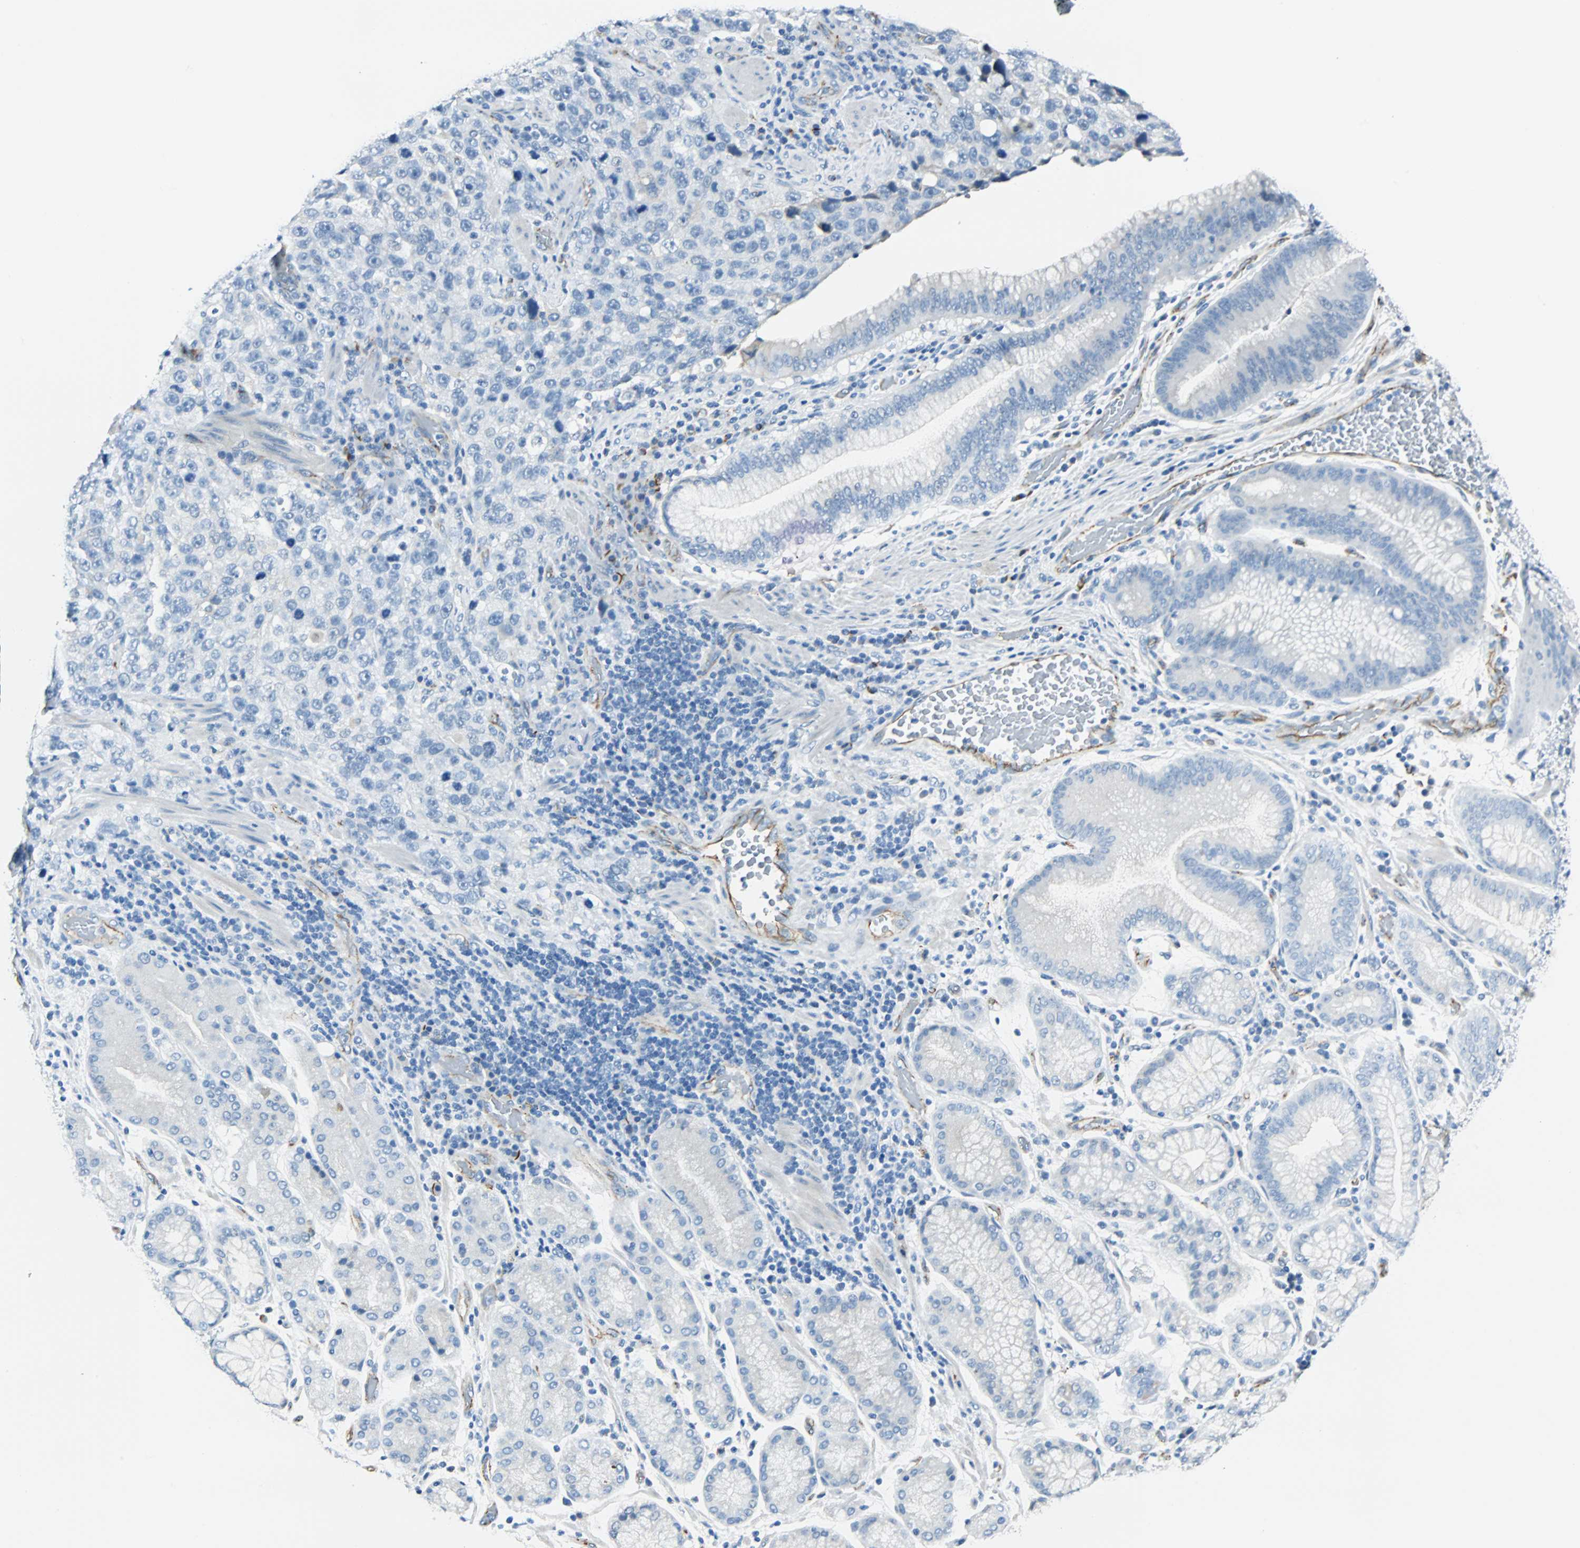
{"staining": {"intensity": "negative", "quantity": "none", "location": "none"}, "tissue": "stomach cancer", "cell_type": "Tumor cells", "image_type": "cancer", "snomed": [{"axis": "morphology", "description": "Normal tissue, NOS"}, {"axis": "morphology", "description": "Adenocarcinoma, NOS"}, {"axis": "topography", "description": "Stomach"}], "caption": "DAB immunohistochemical staining of human stomach cancer (adenocarcinoma) reveals no significant staining in tumor cells.", "gene": "VPS9D1", "patient": {"sex": "male", "age": 48}}